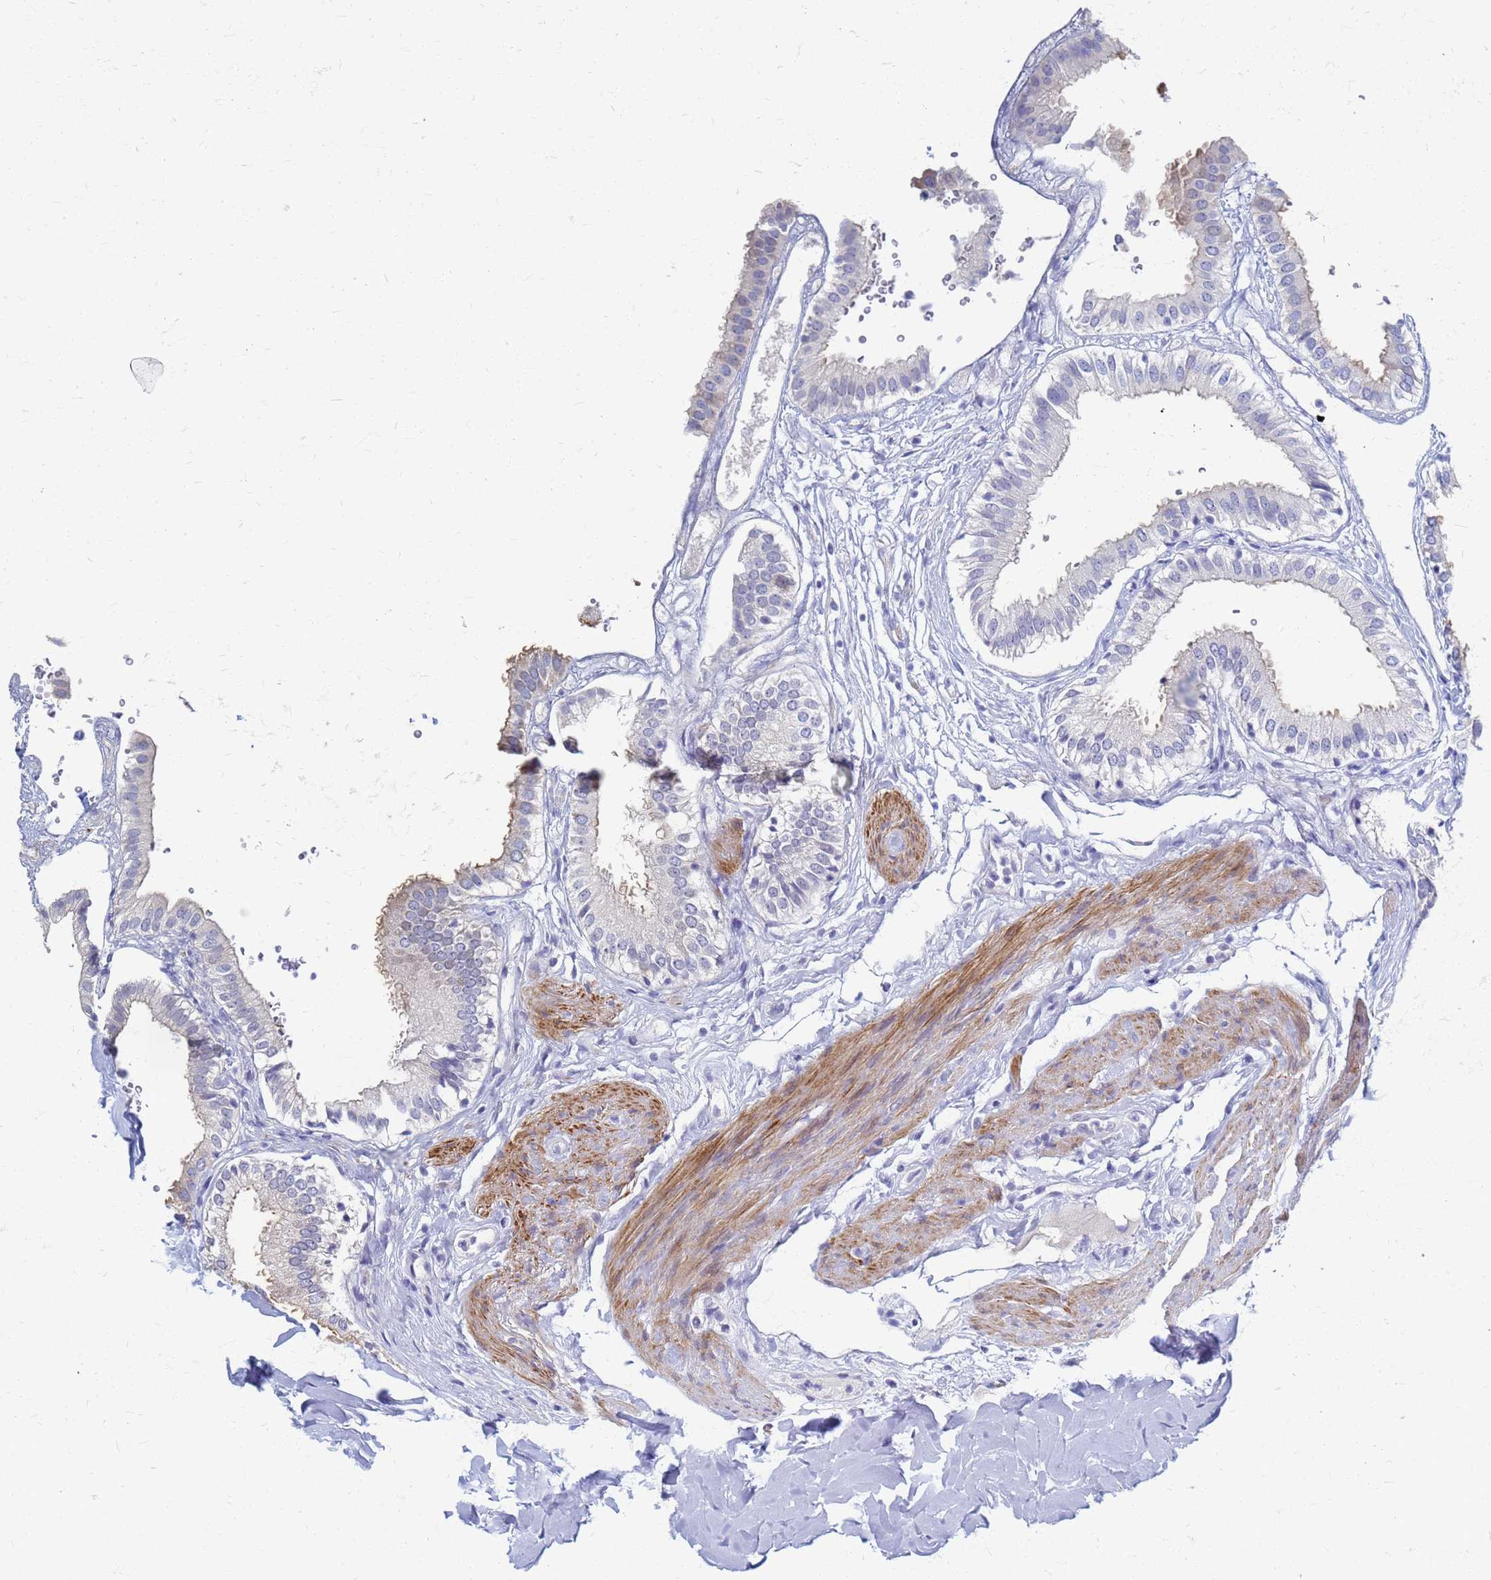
{"staining": {"intensity": "weak", "quantity": "<25%", "location": "cytoplasmic/membranous"}, "tissue": "gallbladder", "cell_type": "Glandular cells", "image_type": "normal", "snomed": [{"axis": "morphology", "description": "Normal tissue, NOS"}, {"axis": "topography", "description": "Gallbladder"}], "caption": "A micrograph of gallbladder stained for a protein exhibits no brown staining in glandular cells.", "gene": "ATPAF1", "patient": {"sex": "female", "age": 61}}